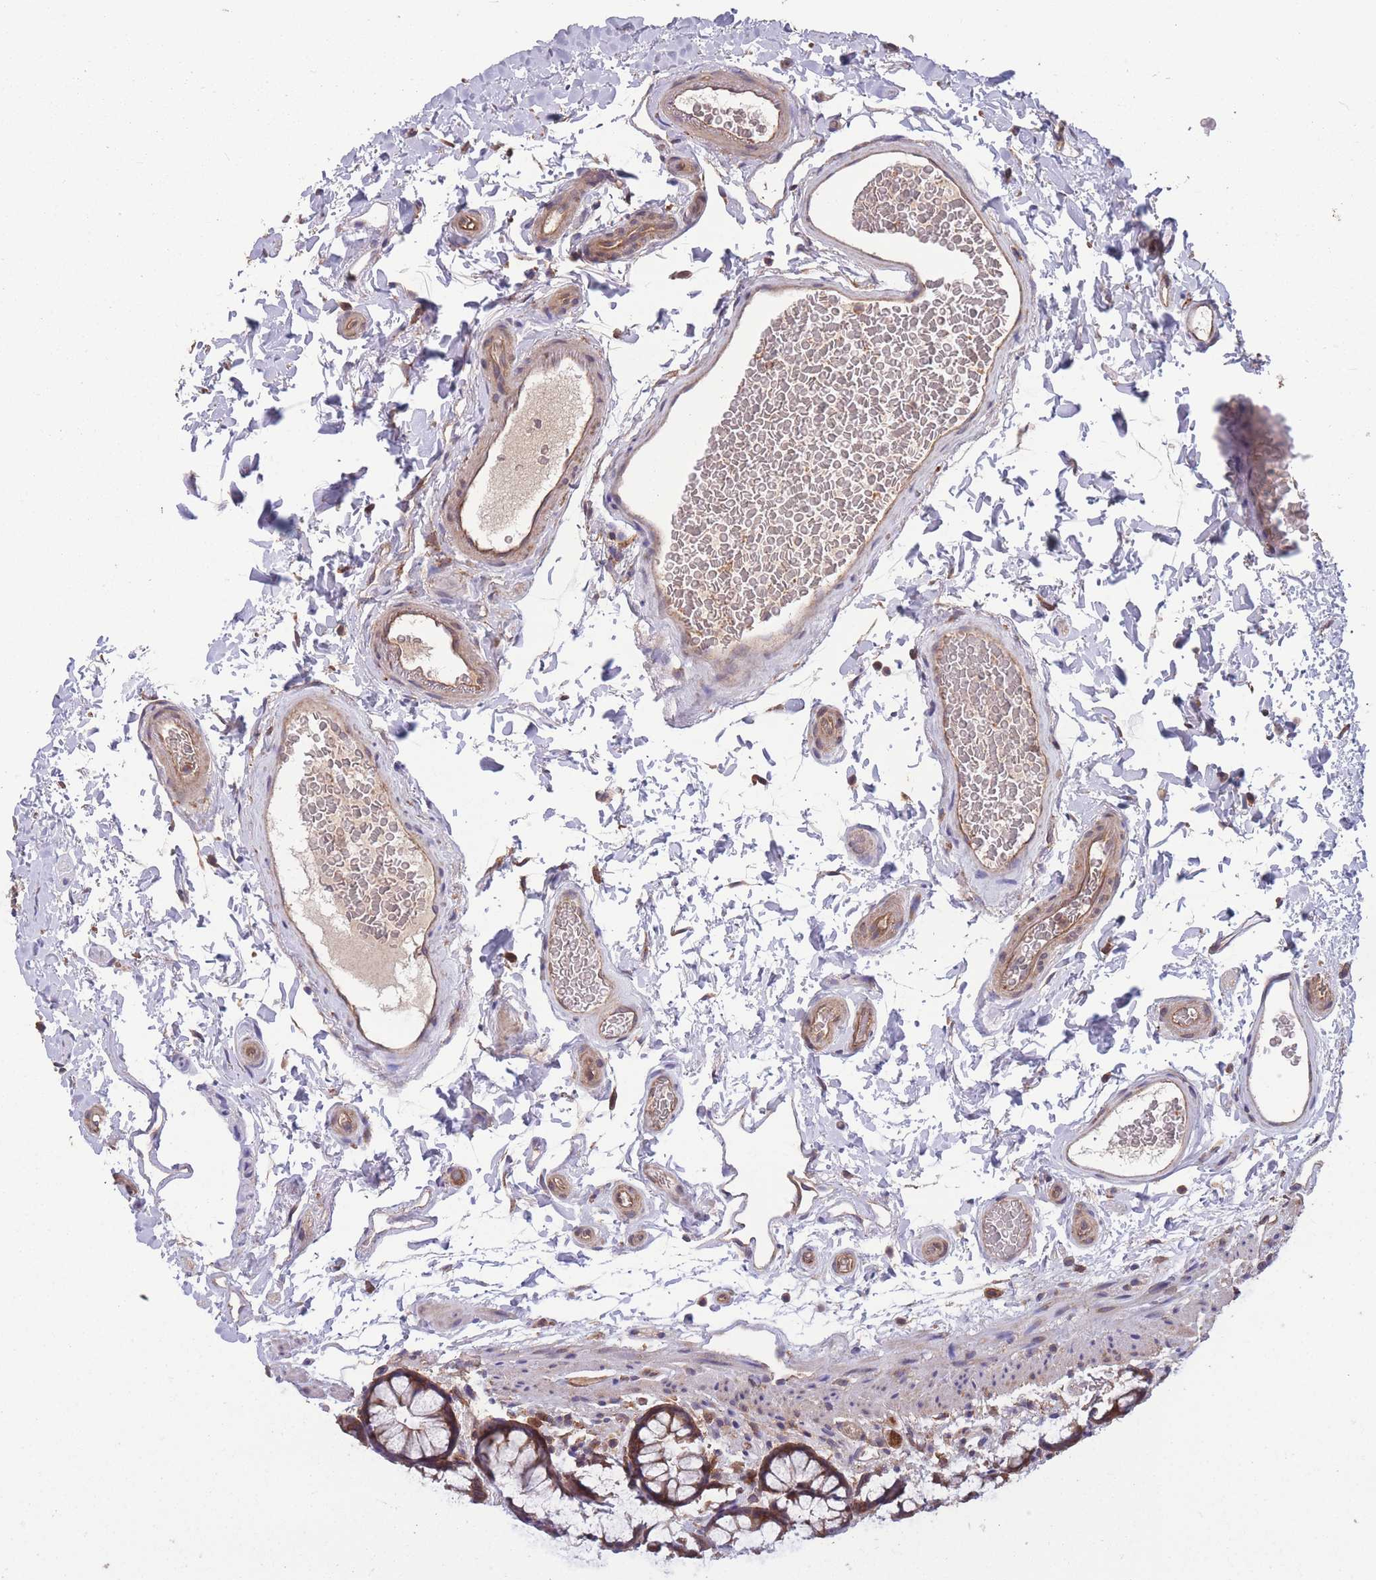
{"staining": {"intensity": "moderate", "quantity": ">75%", "location": "cytoplasmic/membranous"}, "tissue": "colon", "cell_type": "Endothelial cells", "image_type": "normal", "snomed": [{"axis": "morphology", "description": "Normal tissue, NOS"}, {"axis": "topography", "description": "Colon"}], "caption": "An image showing moderate cytoplasmic/membranous positivity in about >75% of endothelial cells in unremarkable colon, as visualized by brown immunohistochemical staining.", "gene": "ZPR1", "patient": {"sex": "female", "age": 82}}